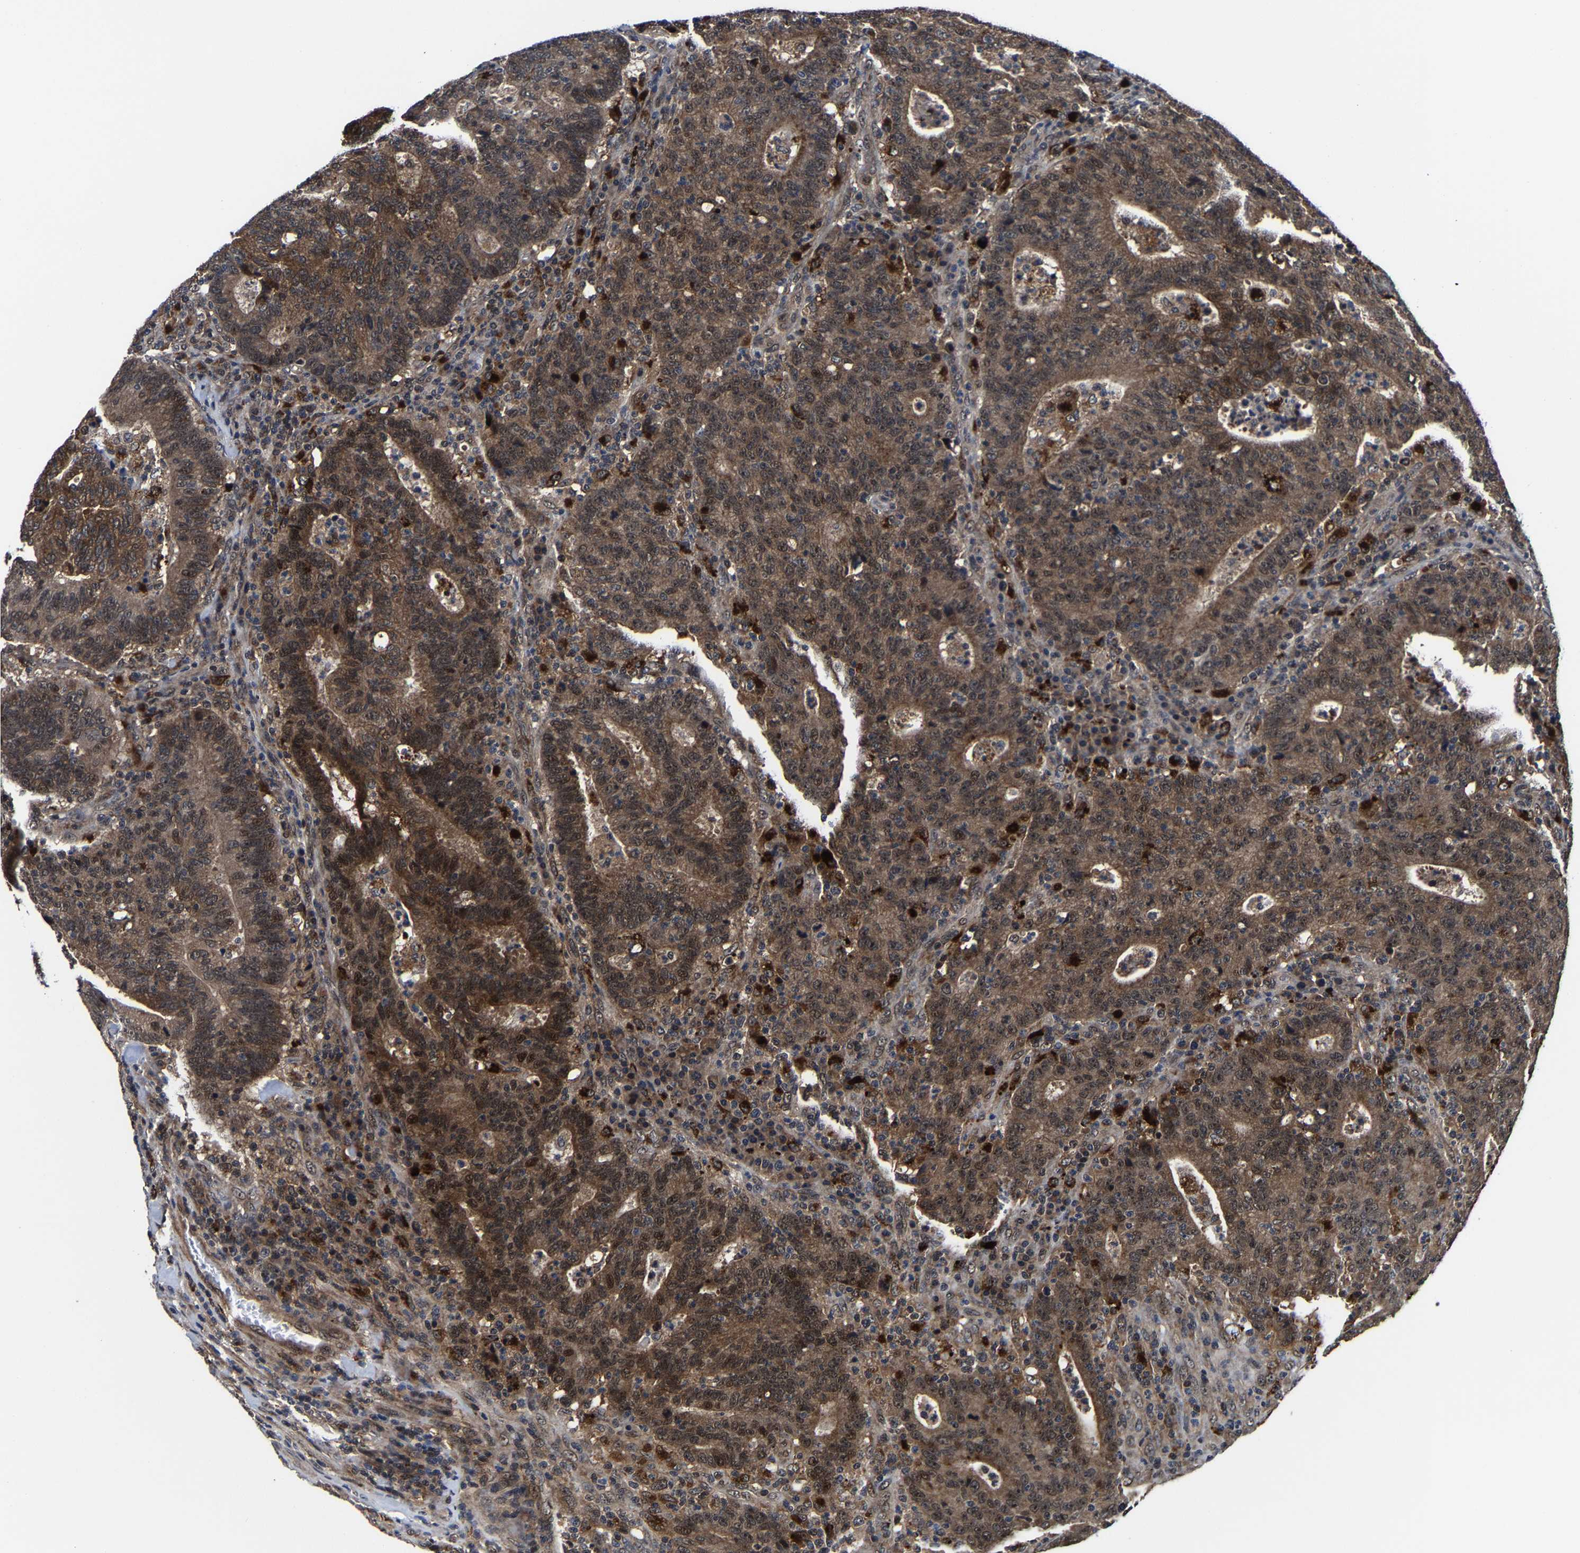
{"staining": {"intensity": "moderate", "quantity": ">75%", "location": "cytoplasmic/membranous,nuclear"}, "tissue": "colorectal cancer", "cell_type": "Tumor cells", "image_type": "cancer", "snomed": [{"axis": "morphology", "description": "Adenocarcinoma, NOS"}, {"axis": "topography", "description": "Colon"}], "caption": "This image reveals colorectal cancer stained with IHC to label a protein in brown. The cytoplasmic/membranous and nuclear of tumor cells show moderate positivity for the protein. Nuclei are counter-stained blue.", "gene": "ZCCHC7", "patient": {"sex": "female", "age": 75}}